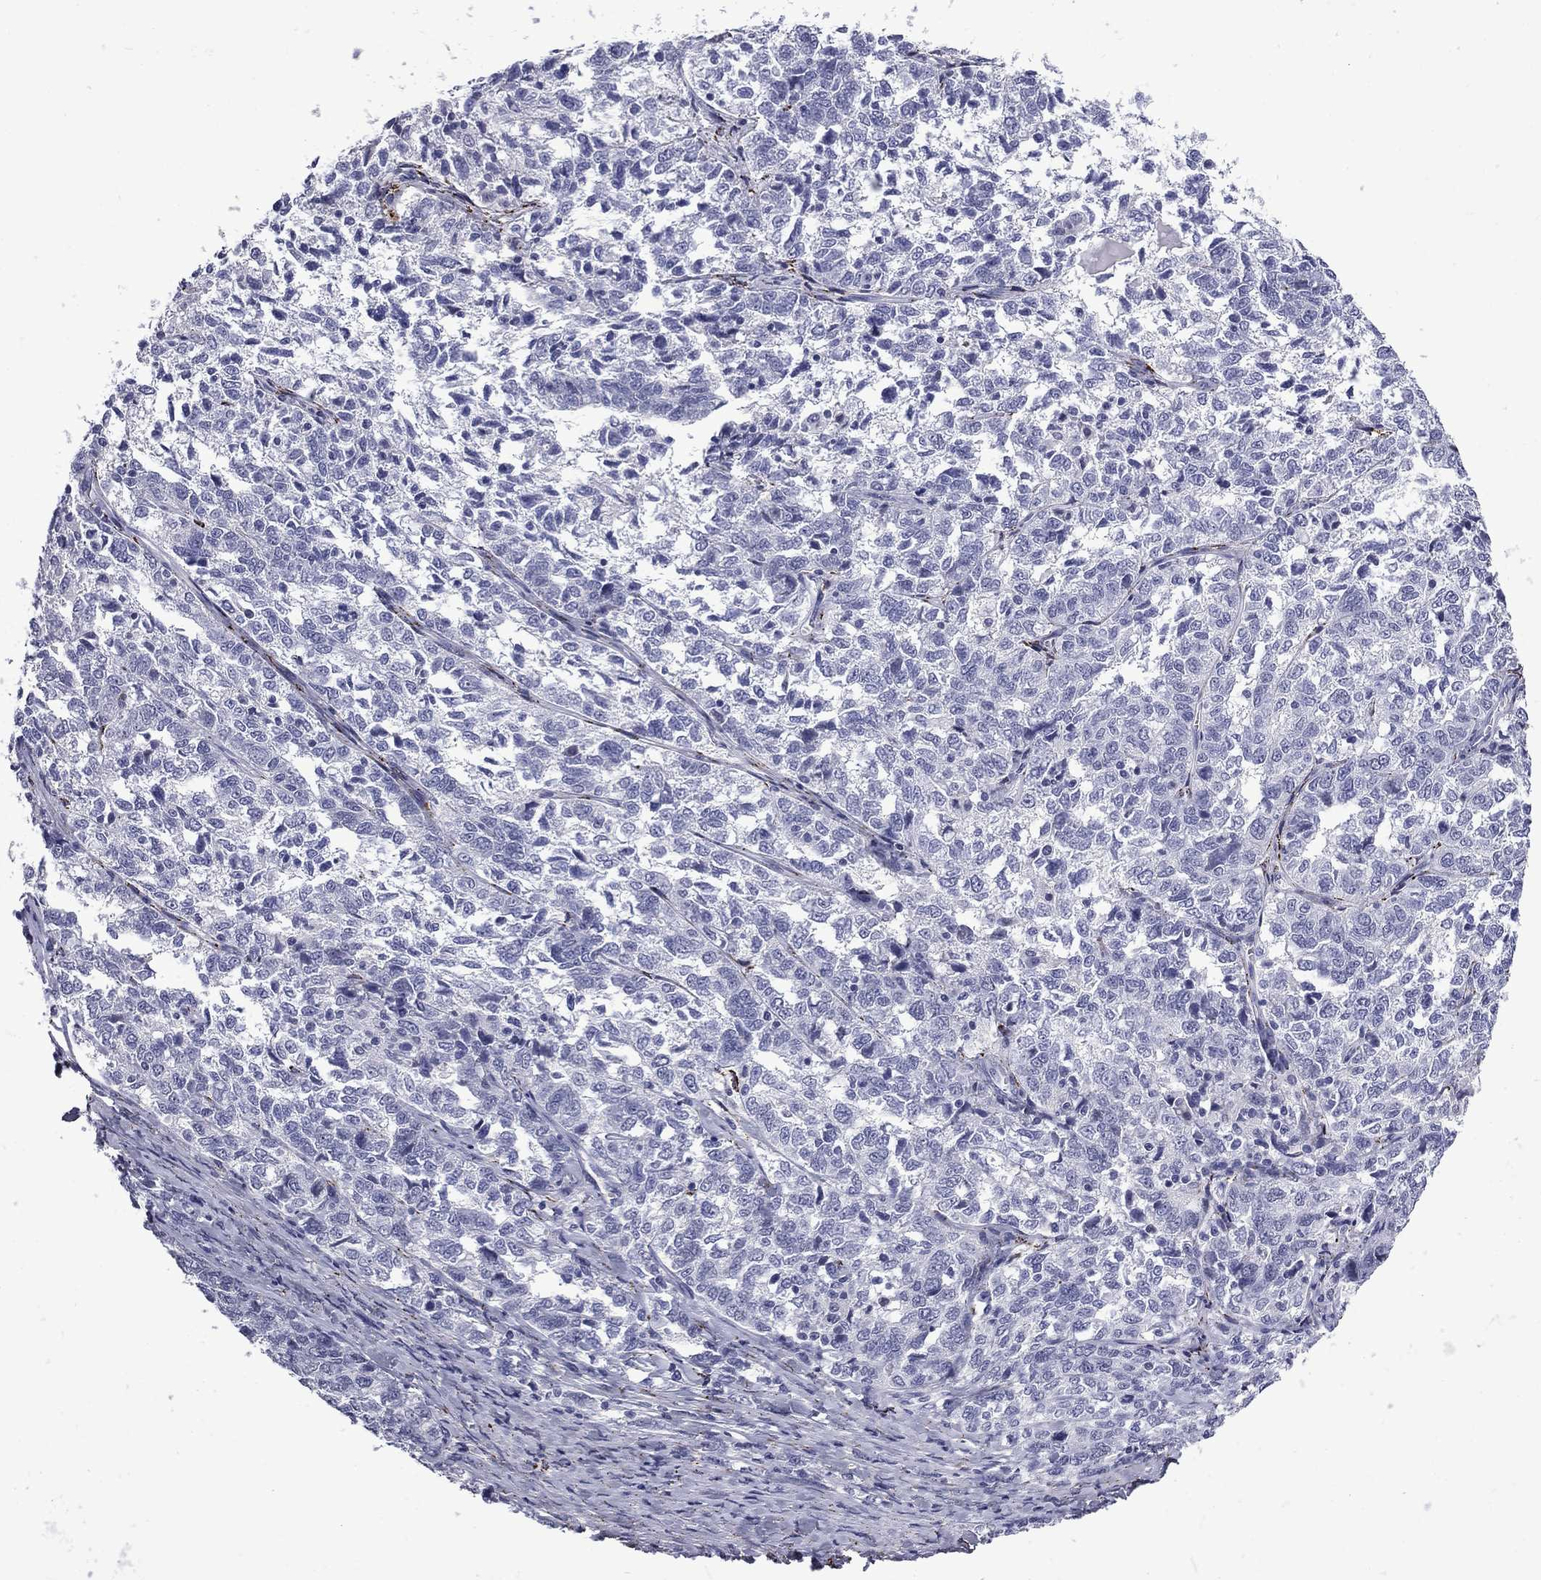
{"staining": {"intensity": "negative", "quantity": "none", "location": "none"}, "tissue": "ovarian cancer", "cell_type": "Tumor cells", "image_type": "cancer", "snomed": [{"axis": "morphology", "description": "Cystadenocarcinoma, serous, NOS"}, {"axis": "topography", "description": "Ovary"}], "caption": "Immunohistochemistry (IHC) image of neoplastic tissue: human ovarian cancer (serous cystadenocarcinoma) stained with DAB (3,3'-diaminobenzidine) shows no significant protein positivity in tumor cells.", "gene": "MGARP", "patient": {"sex": "female", "age": 71}}